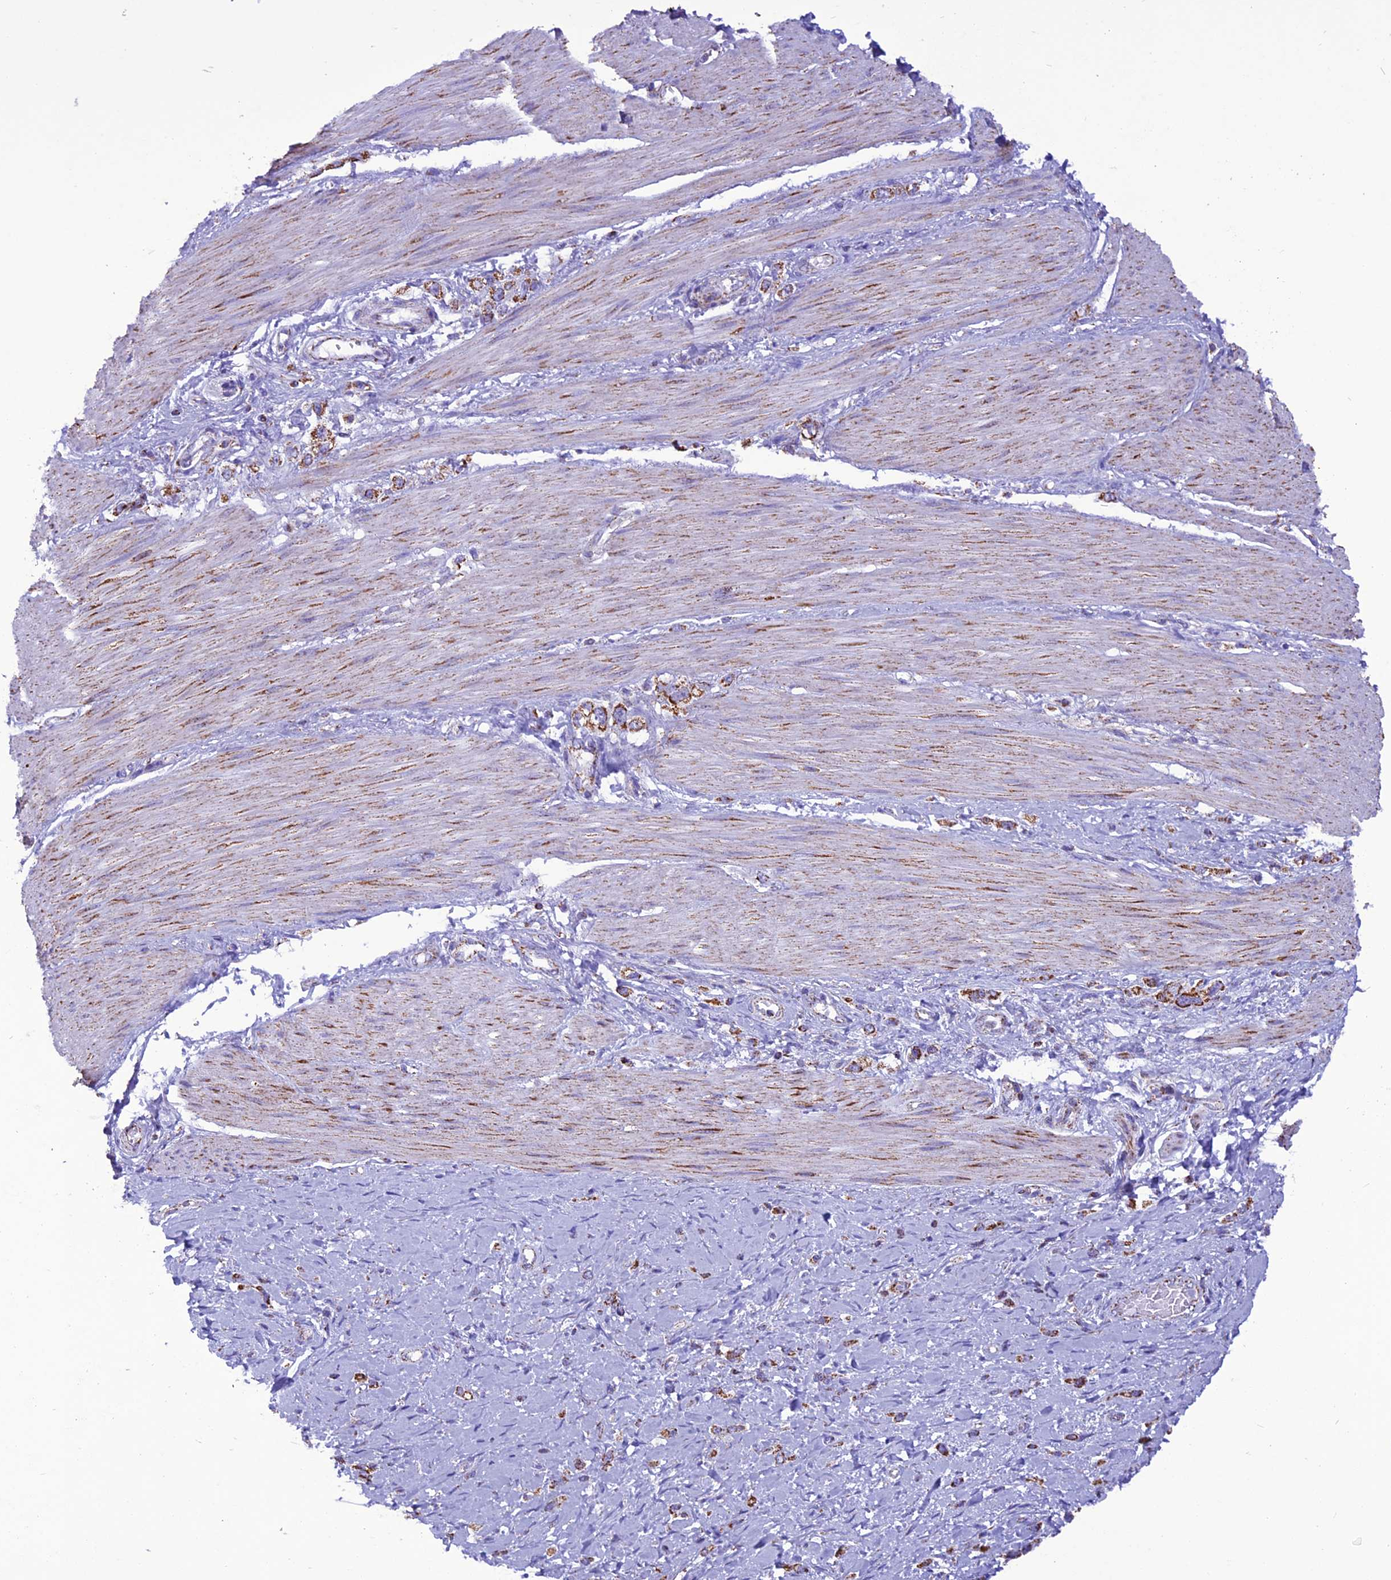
{"staining": {"intensity": "moderate", "quantity": ">75%", "location": "cytoplasmic/membranous"}, "tissue": "stomach cancer", "cell_type": "Tumor cells", "image_type": "cancer", "snomed": [{"axis": "morphology", "description": "Adenocarcinoma, NOS"}, {"axis": "topography", "description": "Stomach"}], "caption": "Protein expression analysis of human stomach cancer reveals moderate cytoplasmic/membranous positivity in about >75% of tumor cells. (brown staining indicates protein expression, while blue staining denotes nuclei).", "gene": "ICA1L", "patient": {"sex": "female", "age": 65}}